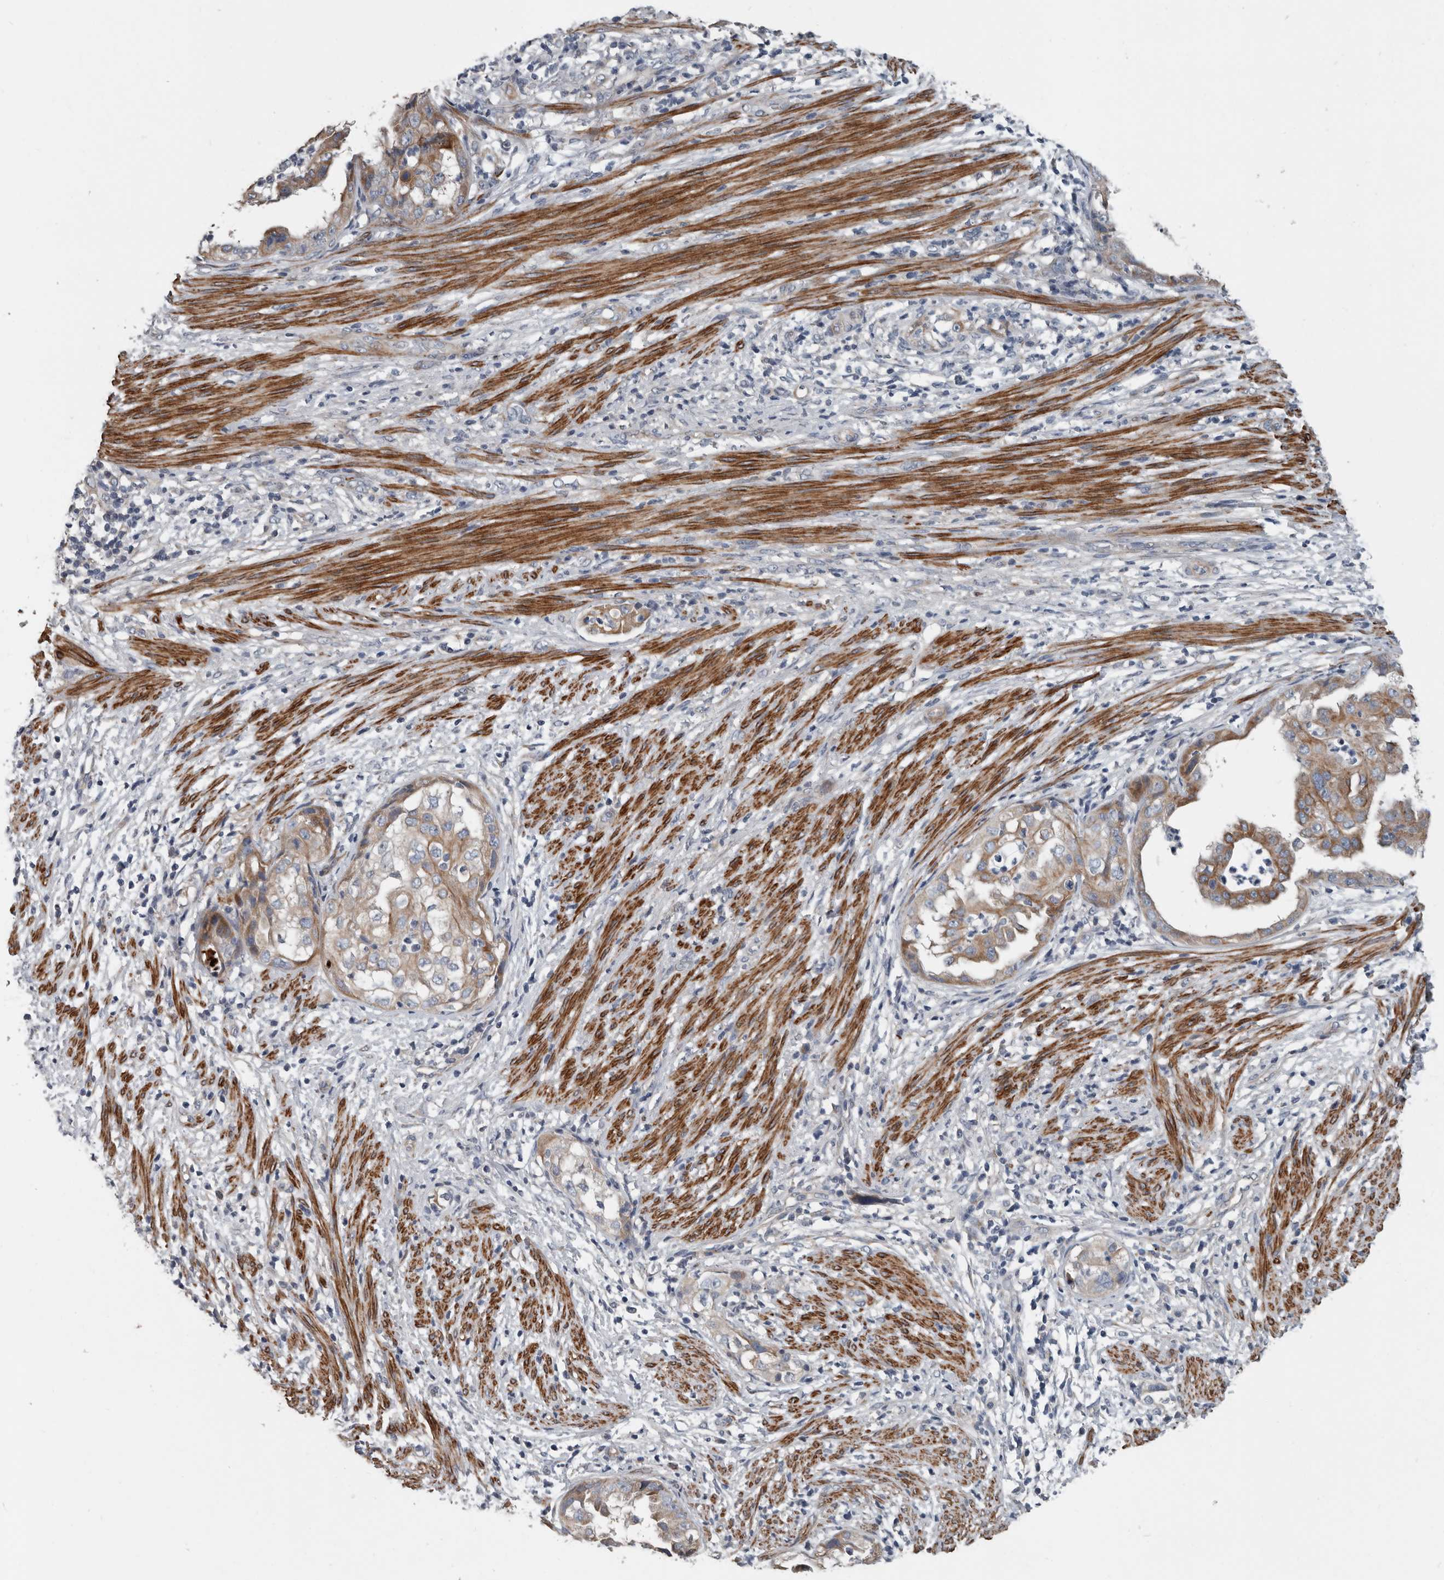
{"staining": {"intensity": "moderate", "quantity": ">75%", "location": "cytoplasmic/membranous"}, "tissue": "endometrial cancer", "cell_type": "Tumor cells", "image_type": "cancer", "snomed": [{"axis": "morphology", "description": "Adenocarcinoma, NOS"}, {"axis": "topography", "description": "Endometrium"}], "caption": "Protein positivity by immunohistochemistry shows moderate cytoplasmic/membranous expression in approximately >75% of tumor cells in endometrial adenocarcinoma.", "gene": "DPY19L4", "patient": {"sex": "female", "age": 85}}